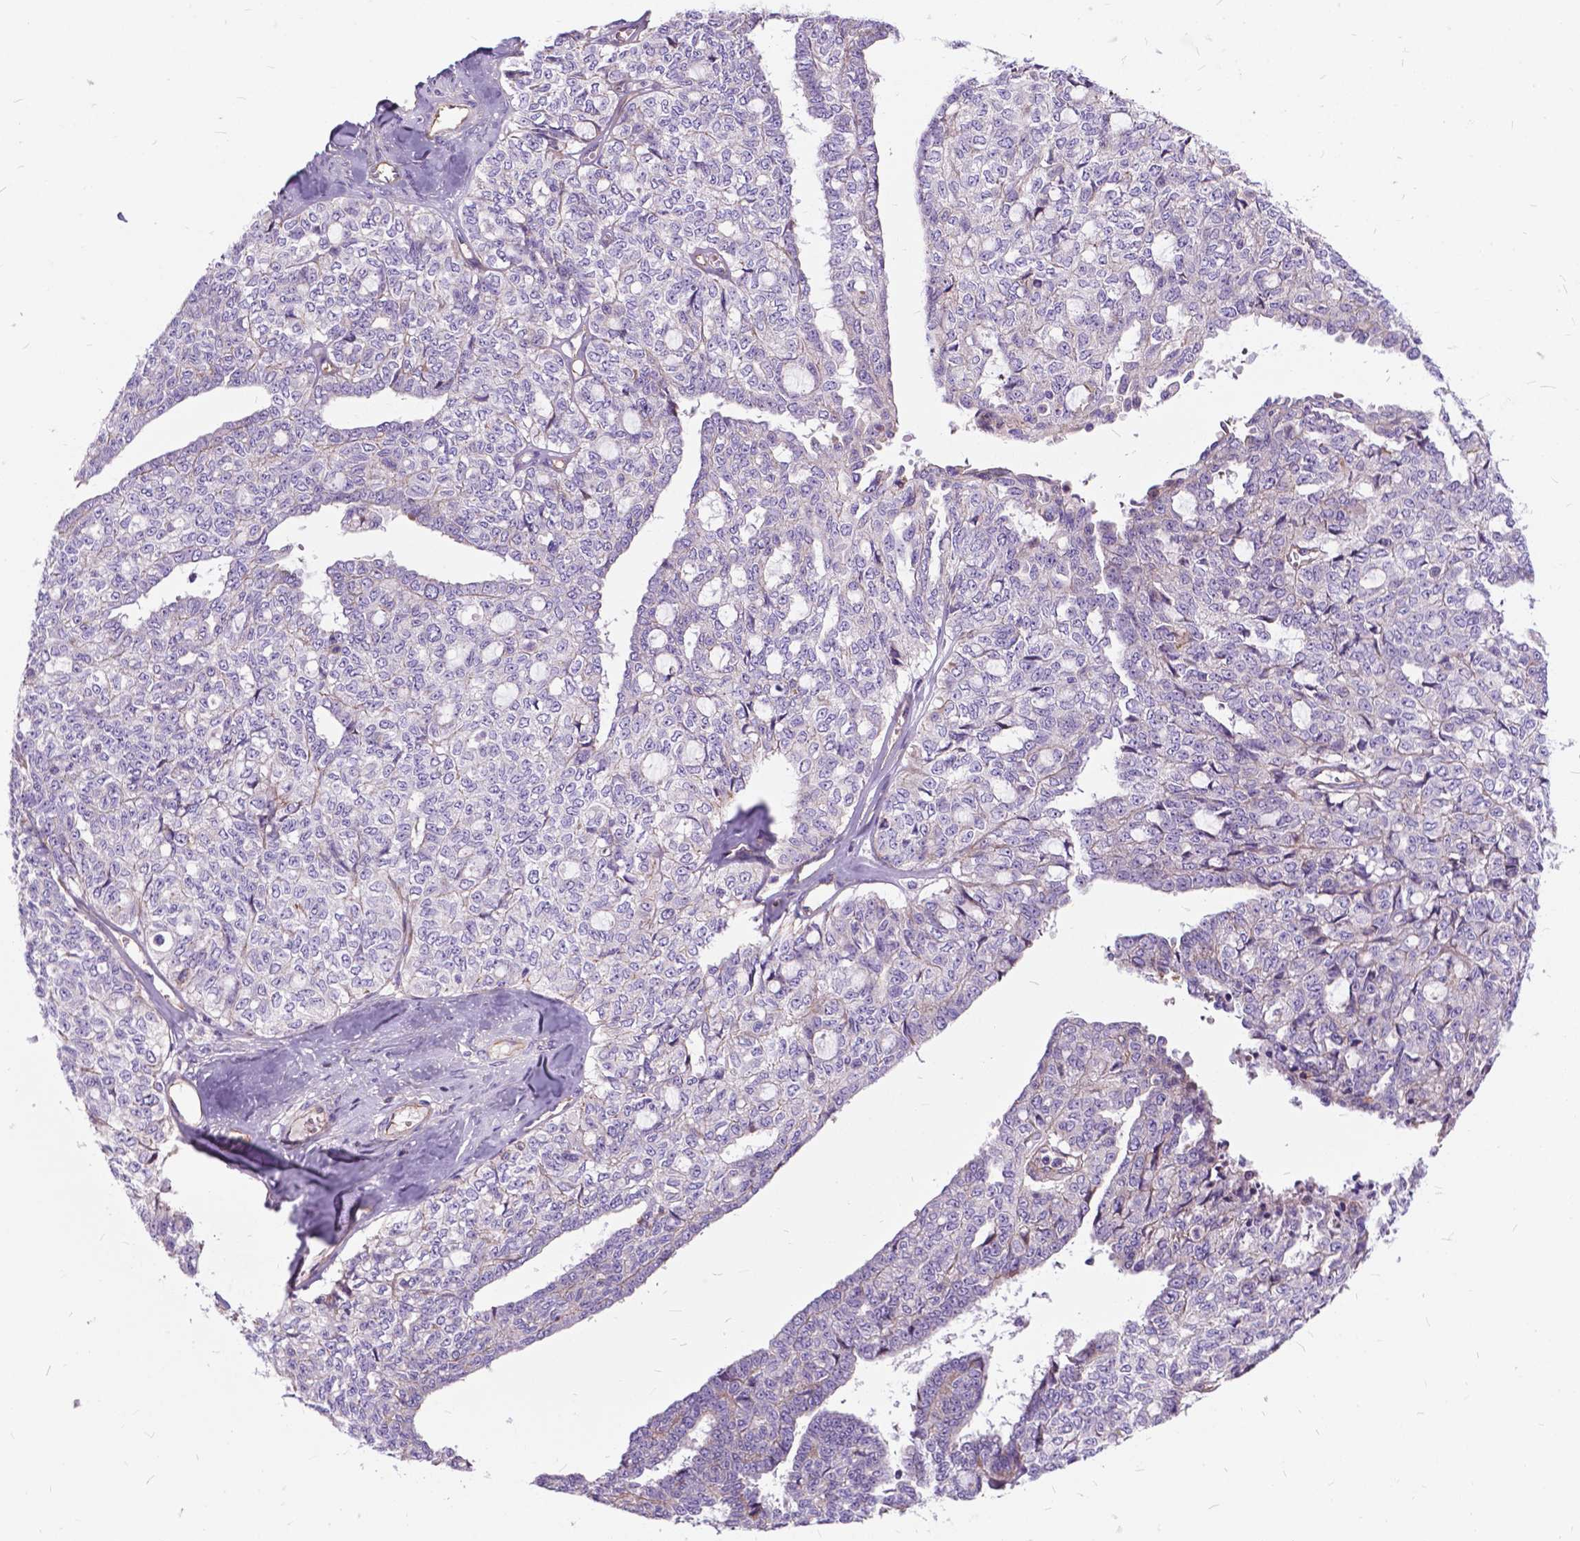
{"staining": {"intensity": "negative", "quantity": "none", "location": "none"}, "tissue": "ovarian cancer", "cell_type": "Tumor cells", "image_type": "cancer", "snomed": [{"axis": "morphology", "description": "Cystadenocarcinoma, serous, NOS"}, {"axis": "topography", "description": "Ovary"}], "caption": "Immunohistochemical staining of human serous cystadenocarcinoma (ovarian) displays no significant positivity in tumor cells.", "gene": "FLT4", "patient": {"sex": "female", "age": 71}}